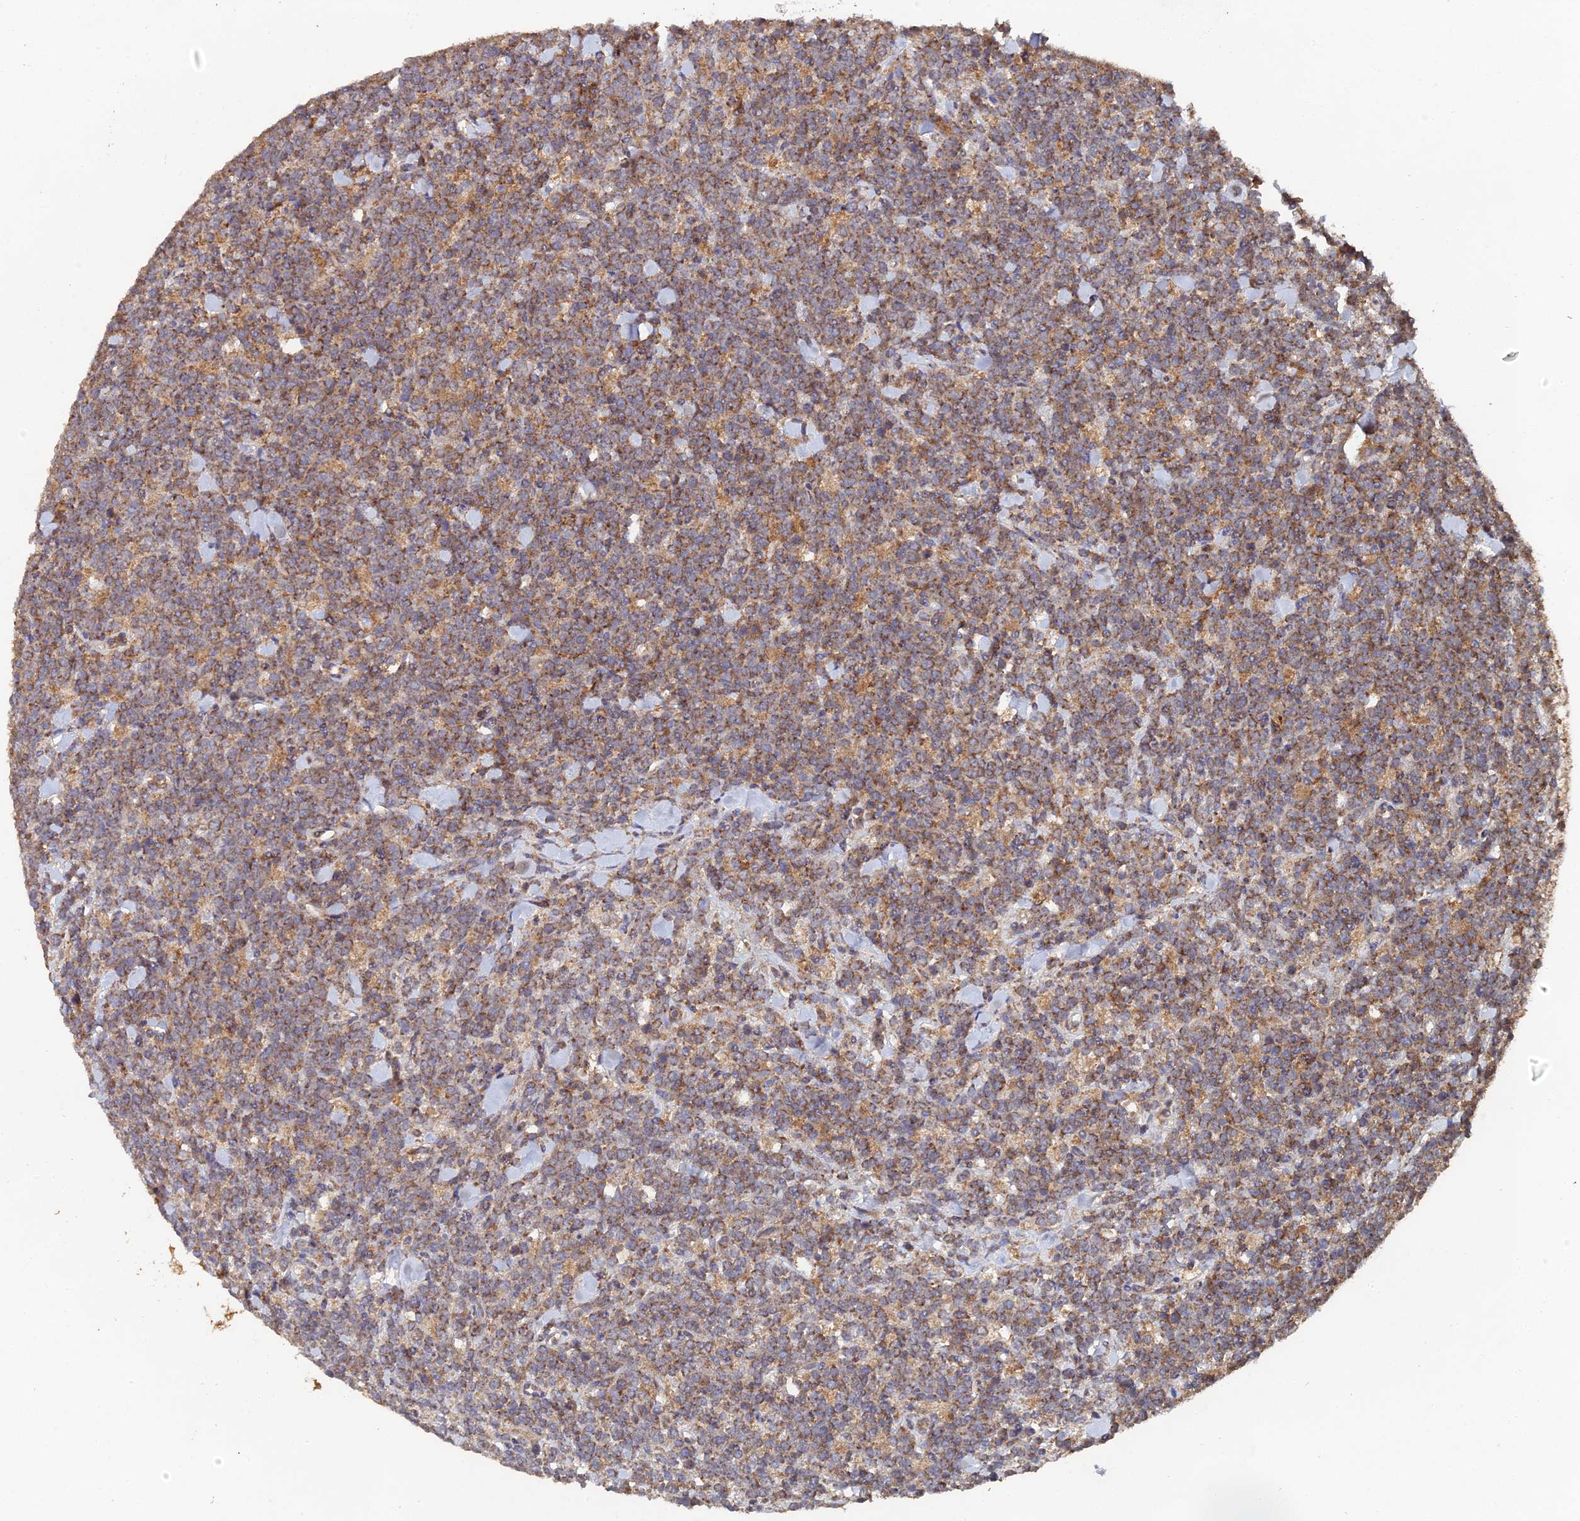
{"staining": {"intensity": "moderate", "quantity": ">75%", "location": "cytoplasmic/membranous"}, "tissue": "lymphoma", "cell_type": "Tumor cells", "image_type": "cancer", "snomed": [{"axis": "morphology", "description": "Malignant lymphoma, non-Hodgkin's type, High grade"}, {"axis": "topography", "description": "Small intestine"}], "caption": "Immunohistochemical staining of human malignant lymphoma, non-Hodgkin's type (high-grade) exhibits medium levels of moderate cytoplasmic/membranous protein expression in approximately >75% of tumor cells. The staining is performed using DAB (3,3'-diaminobenzidine) brown chromogen to label protein expression. The nuclei are counter-stained blue using hematoxylin.", "gene": "SPANXN4", "patient": {"sex": "male", "age": 8}}